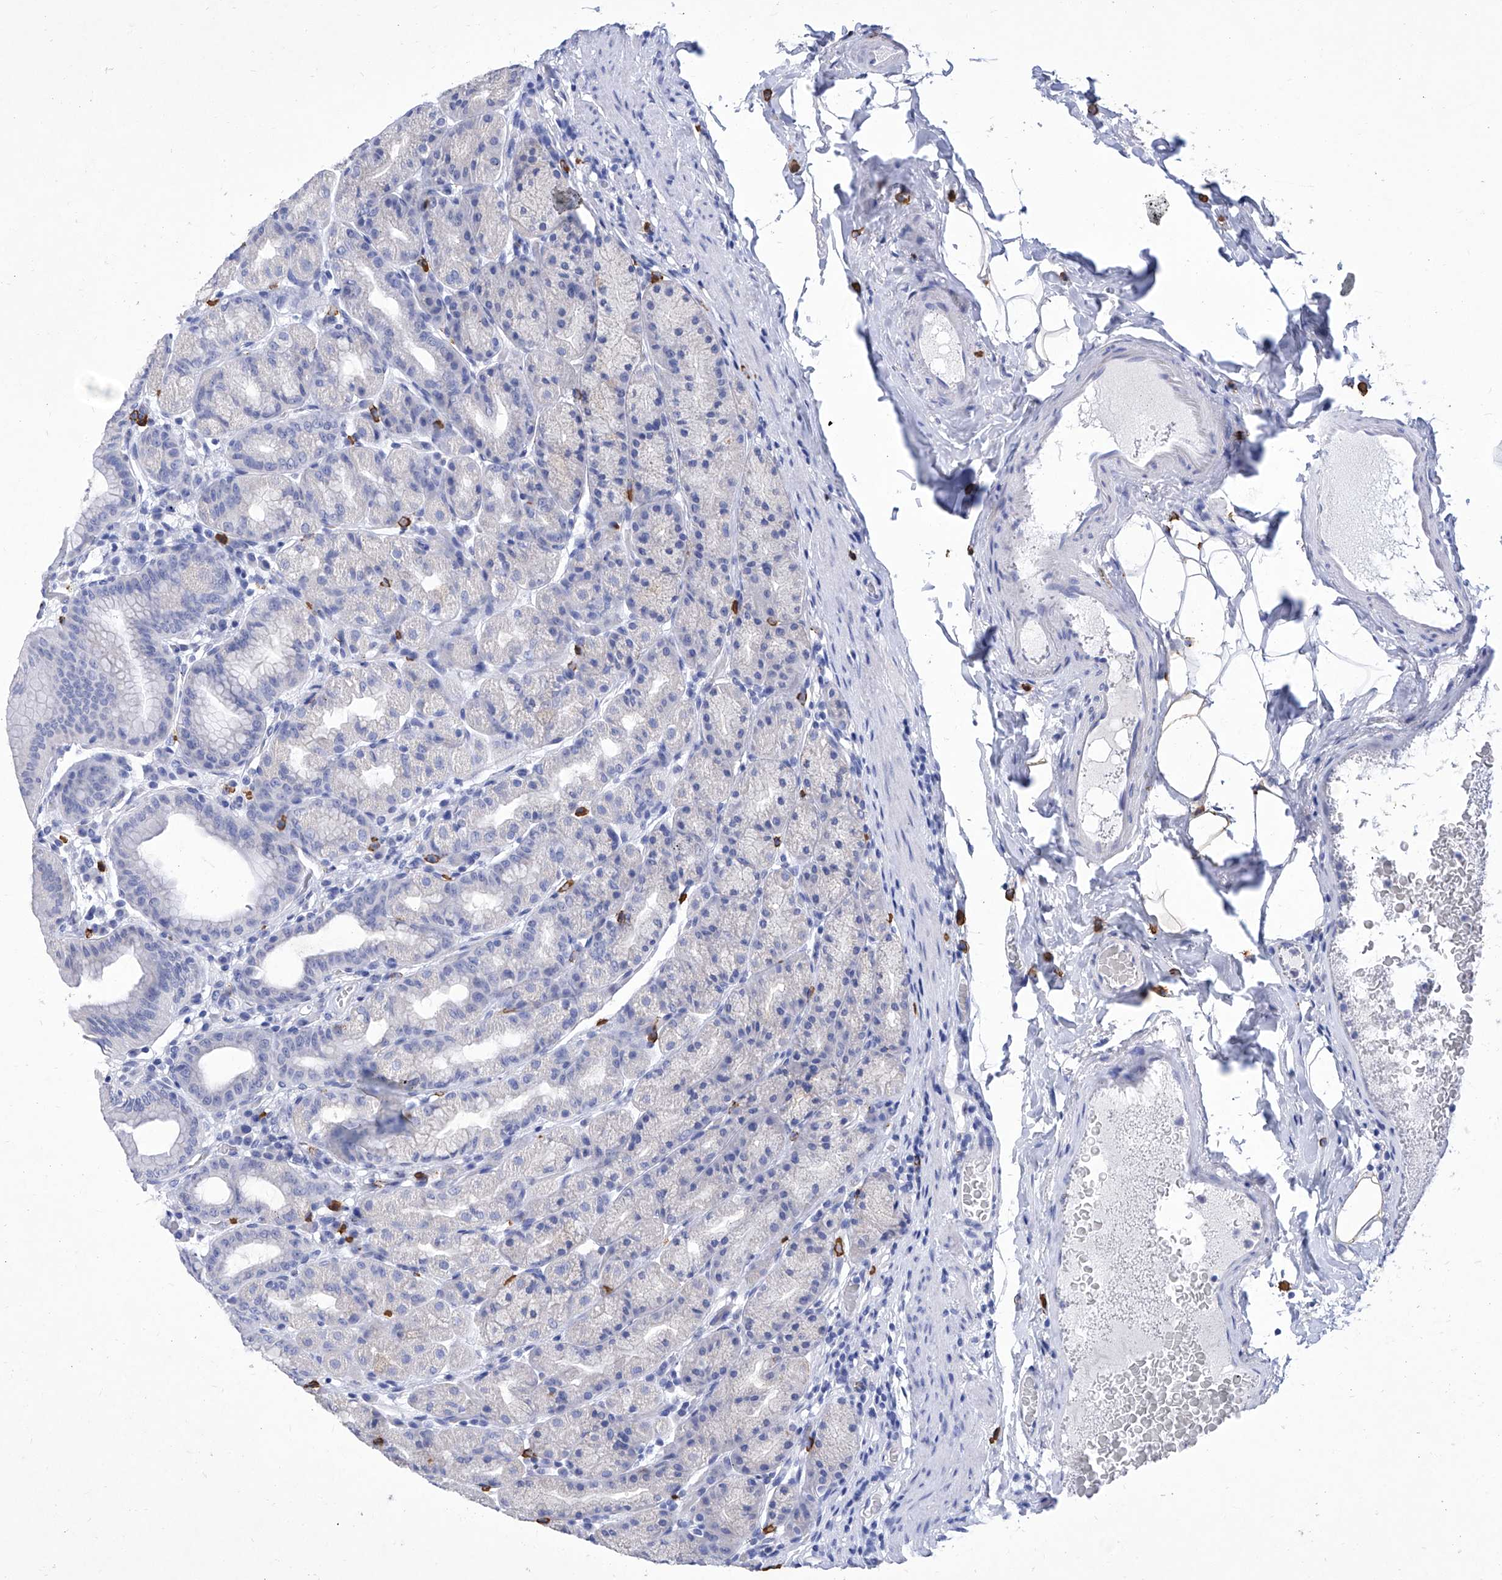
{"staining": {"intensity": "negative", "quantity": "none", "location": "none"}, "tissue": "stomach", "cell_type": "Glandular cells", "image_type": "normal", "snomed": [{"axis": "morphology", "description": "Normal tissue, NOS"}, {"axis": "topography", "description": "Stomach, upper"}], "caption": "The immunohistochemistry micrograph has no significant expression in glandular cells of stomach.", "gene": "IFNL2", "patient": {"sex": "male", "age": 68}}